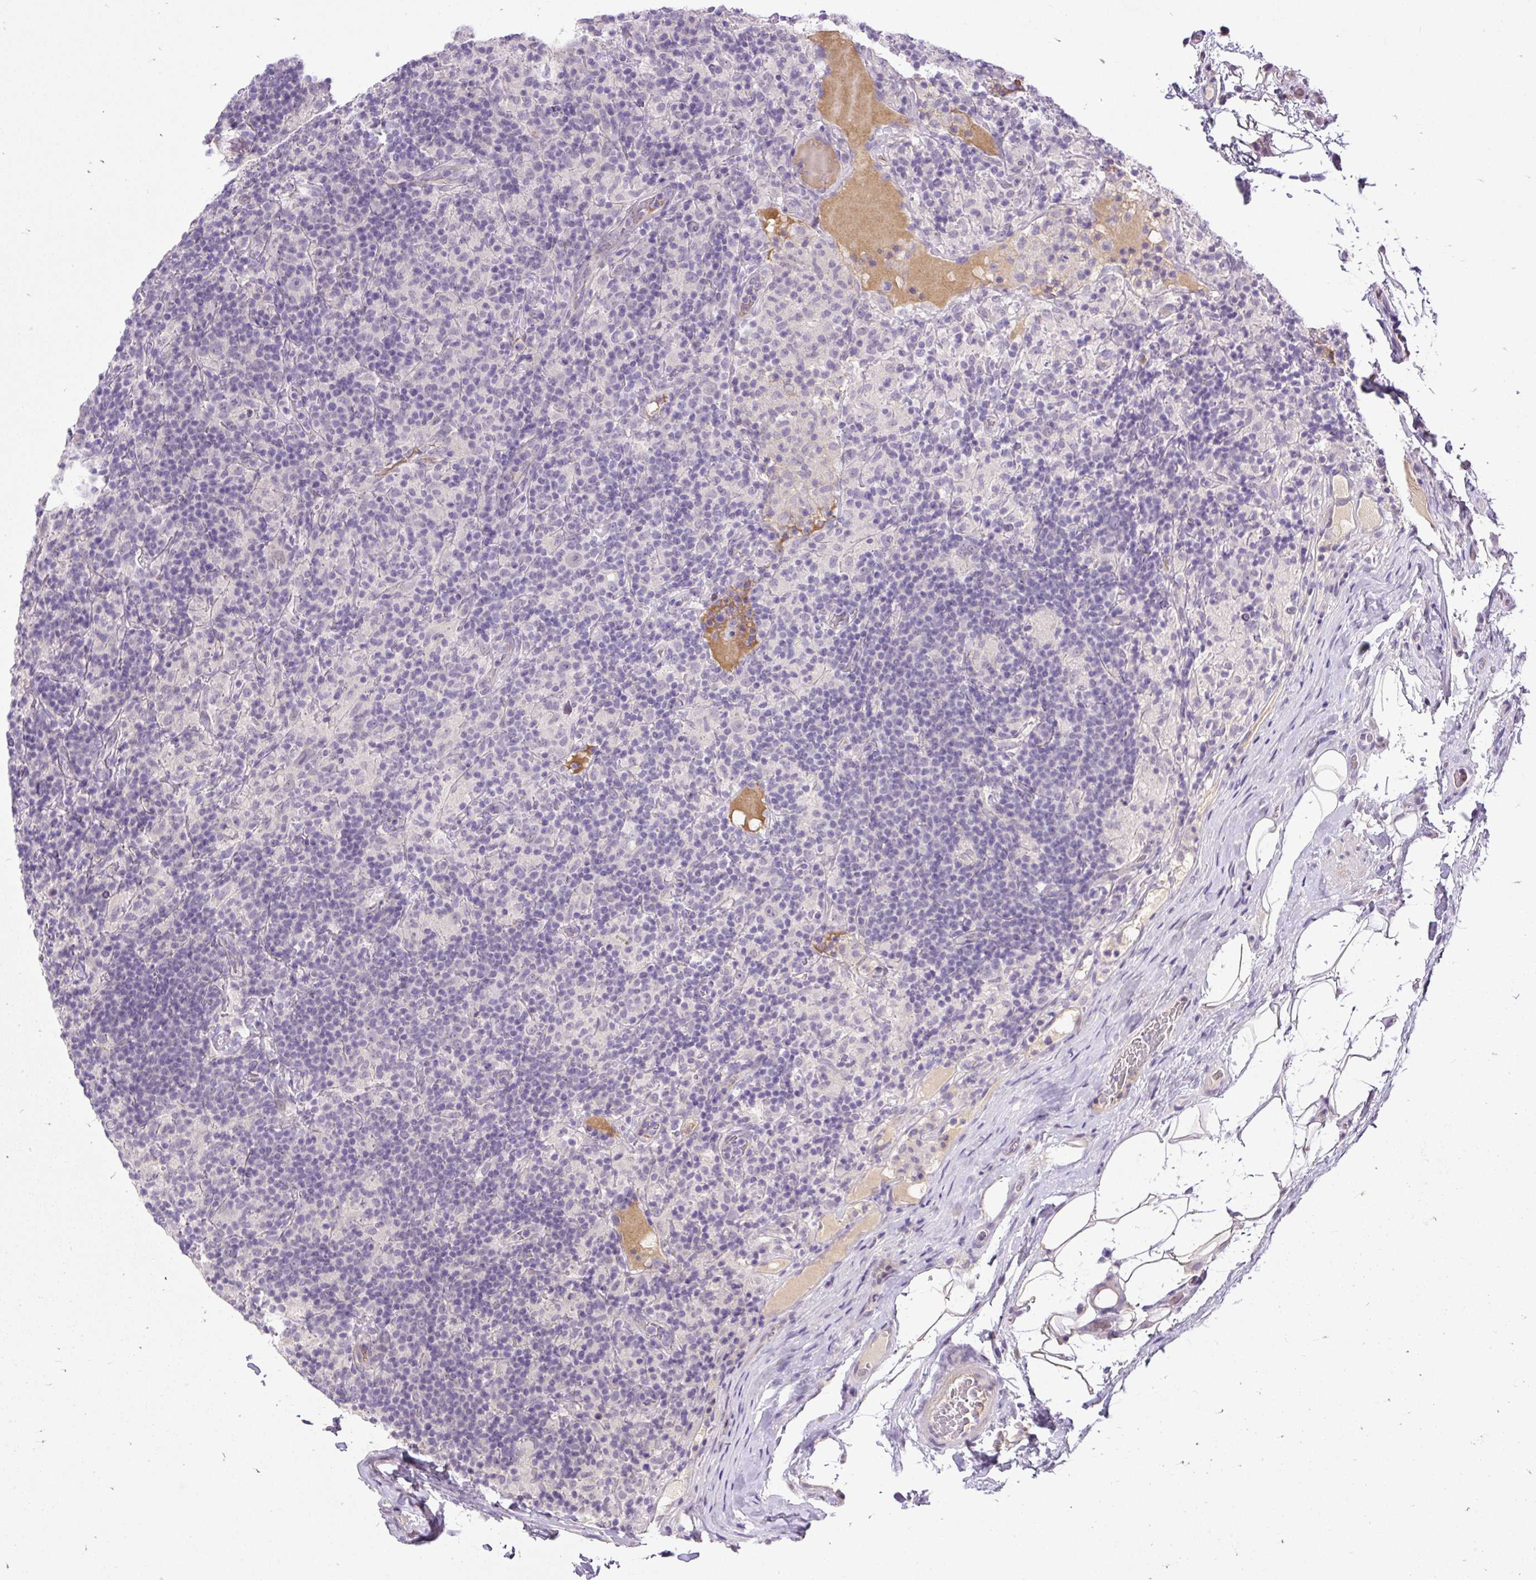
{"staining": {"intensity": "negative", "quantity": "none", "location": "none"}, "tissue": "lymphoma", "cell_type": "Tumor cells", "image_type": "cancer", "snomed": [{"axis": "morphology", "description": "Hodgkin's disease, NOS"}, {"axis": "topography", "description": "Lymph node"}], "caption": "IHC photomicrograph of neoplastic tissue: Hodgkin's disease stained with DAB exhibits no significant protein staining in tumor cells.", "gene": "KRTAP20-3", "patient": {"sex": "male", "age": 70}}